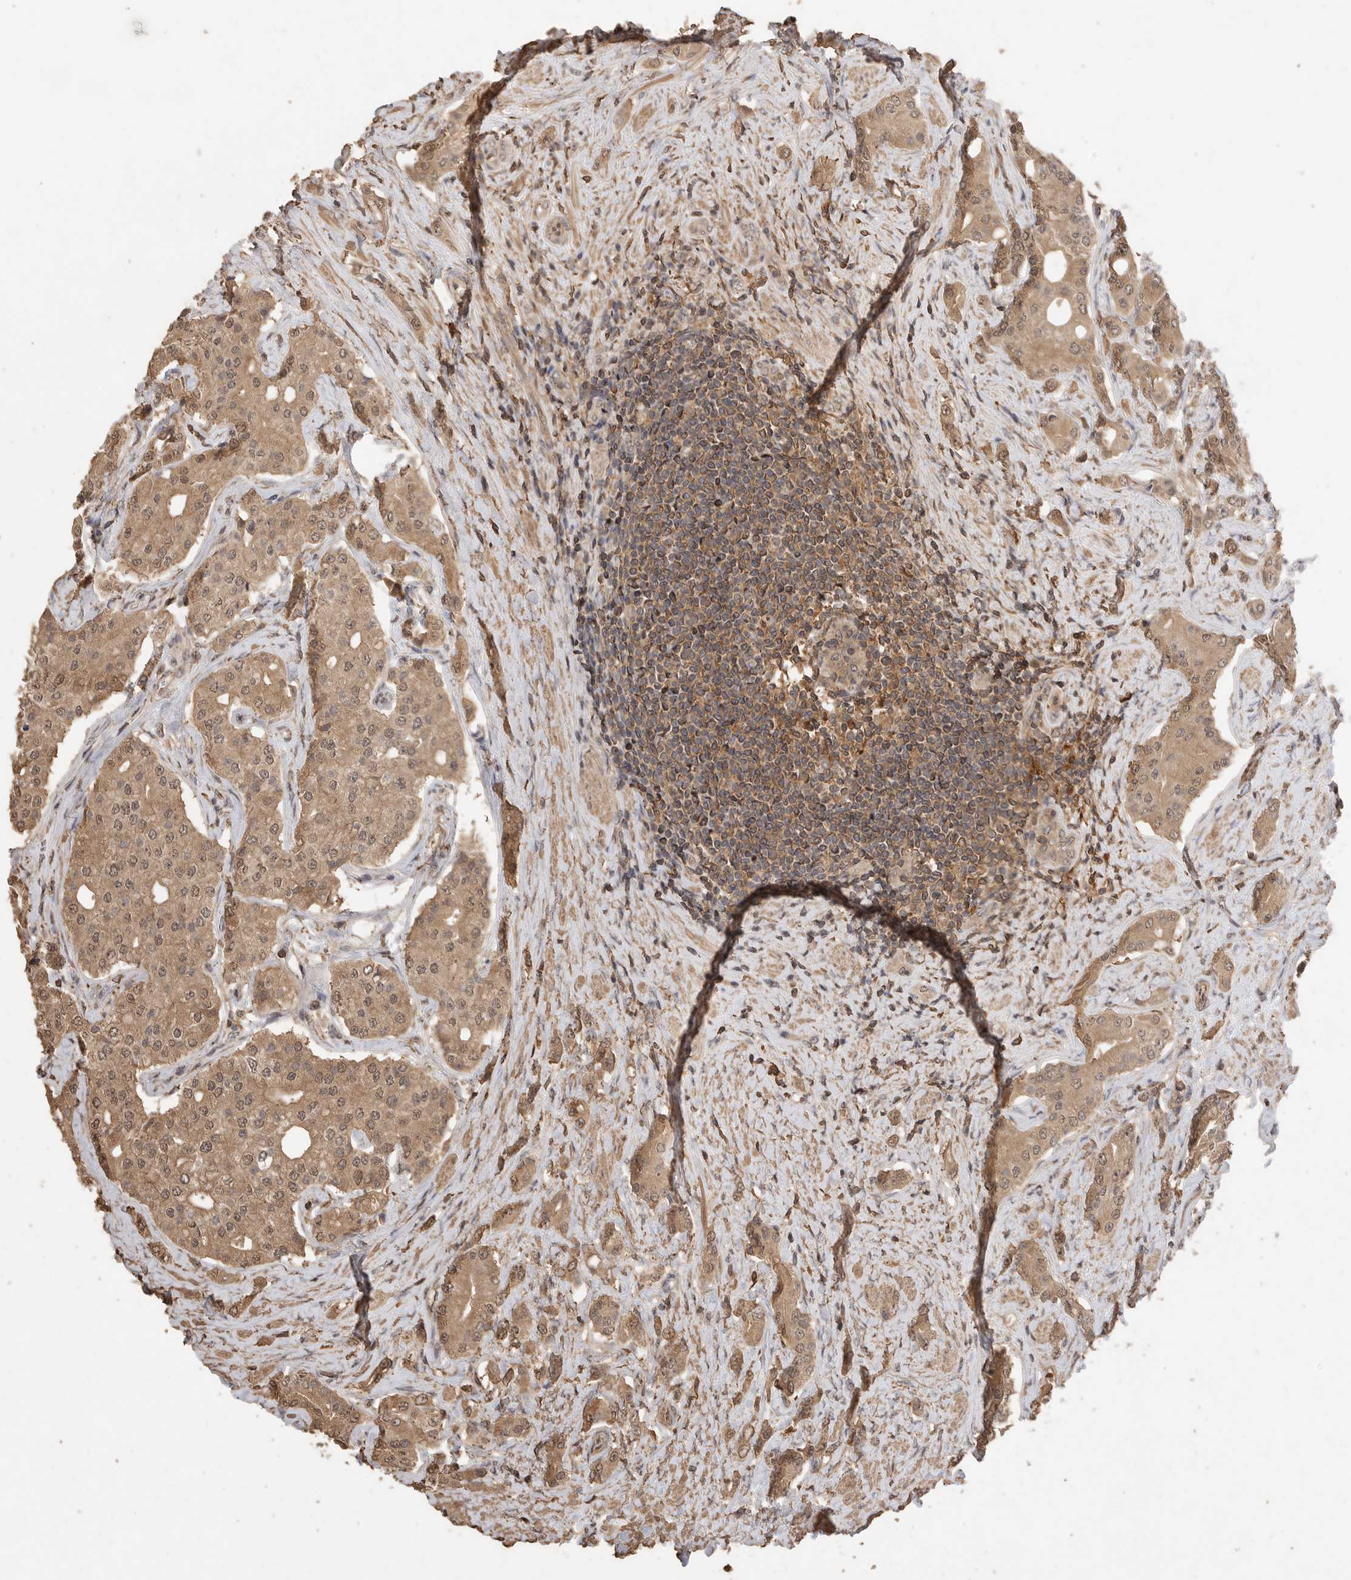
{"staining": {"intensity": "moderate", "quantity": ">75%", "location": "cytoplasmic/membranous,nuclear"}, "tissue": "prostate cancer", "cell_type": "Tumor cells", "image_type": "cancer", "snomed": [{"axis": "morphology", "description": "Adenocarcinoma, High grade"}, {"axis": "topography", "description": "Prostate"}], "caption": "This micrograph shows immunohistochemistry (IHC) staining of human prostate cancer, with medium moderate cytoplasmic/membranous and nuclear positivity in about >75% of tumor cells.", "gene": "MAP2K1", "patient": {"sex": "male", "age": 71}}